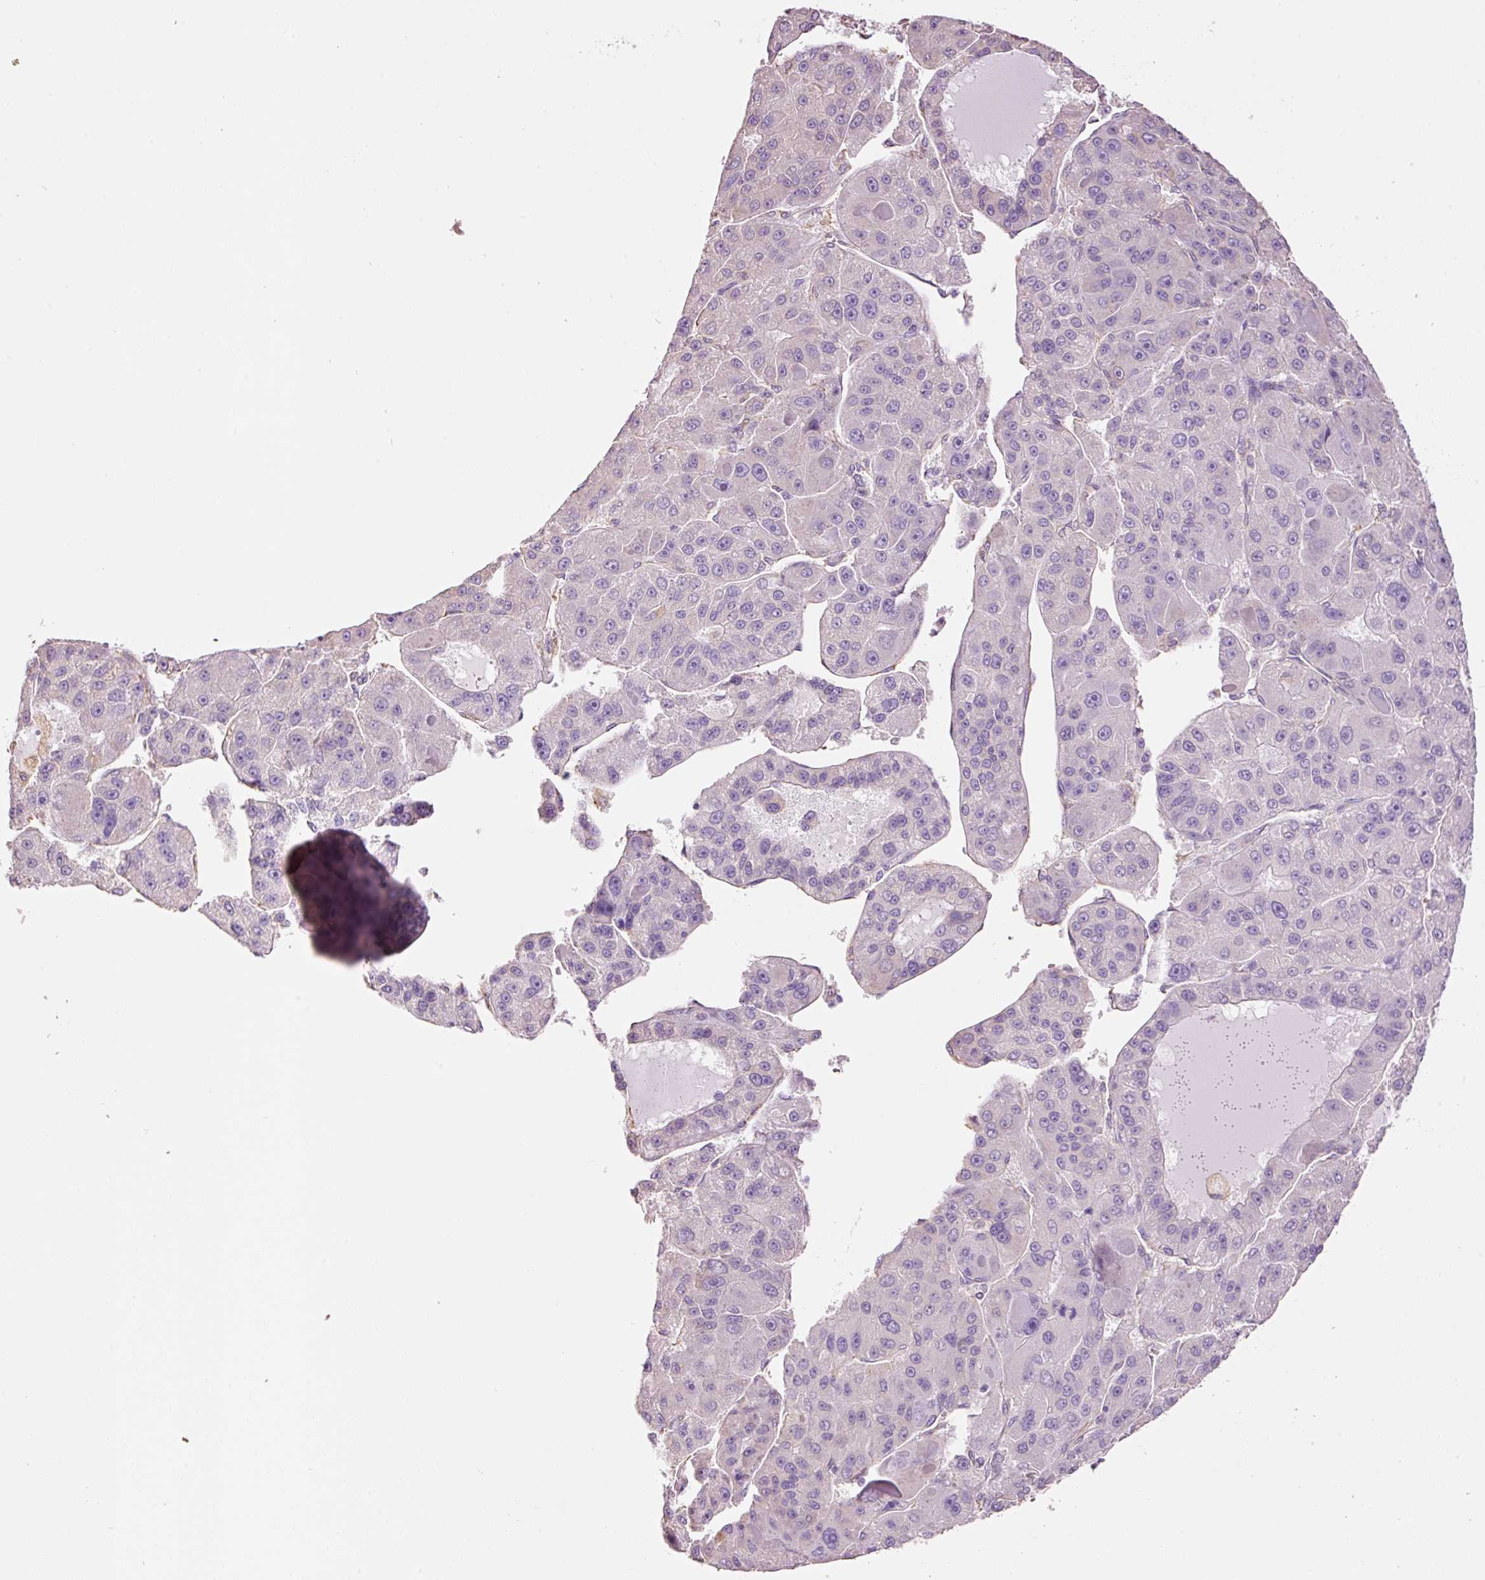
{"staining": {"intensity": "negative", "quantity": "none", "location": "none"}, "tissue": "liver cancer", "cell_type": "Tumor cells", "image_type": "cancer", "snomed": [{"axis": "morphology", "description": "Carcinoma, Hepatocellular, NOS"}, {"axis": "topography", "description": "Liver"}], "caption": "Immunohistochemistry photomicrograph of neoplastic tissue: human liver hepatocellular carcinoma stained with DAB shows no significant protein positivity in tumor cells.", "gene": "GCG", "patient": {"sex": "male", "age": 76}}